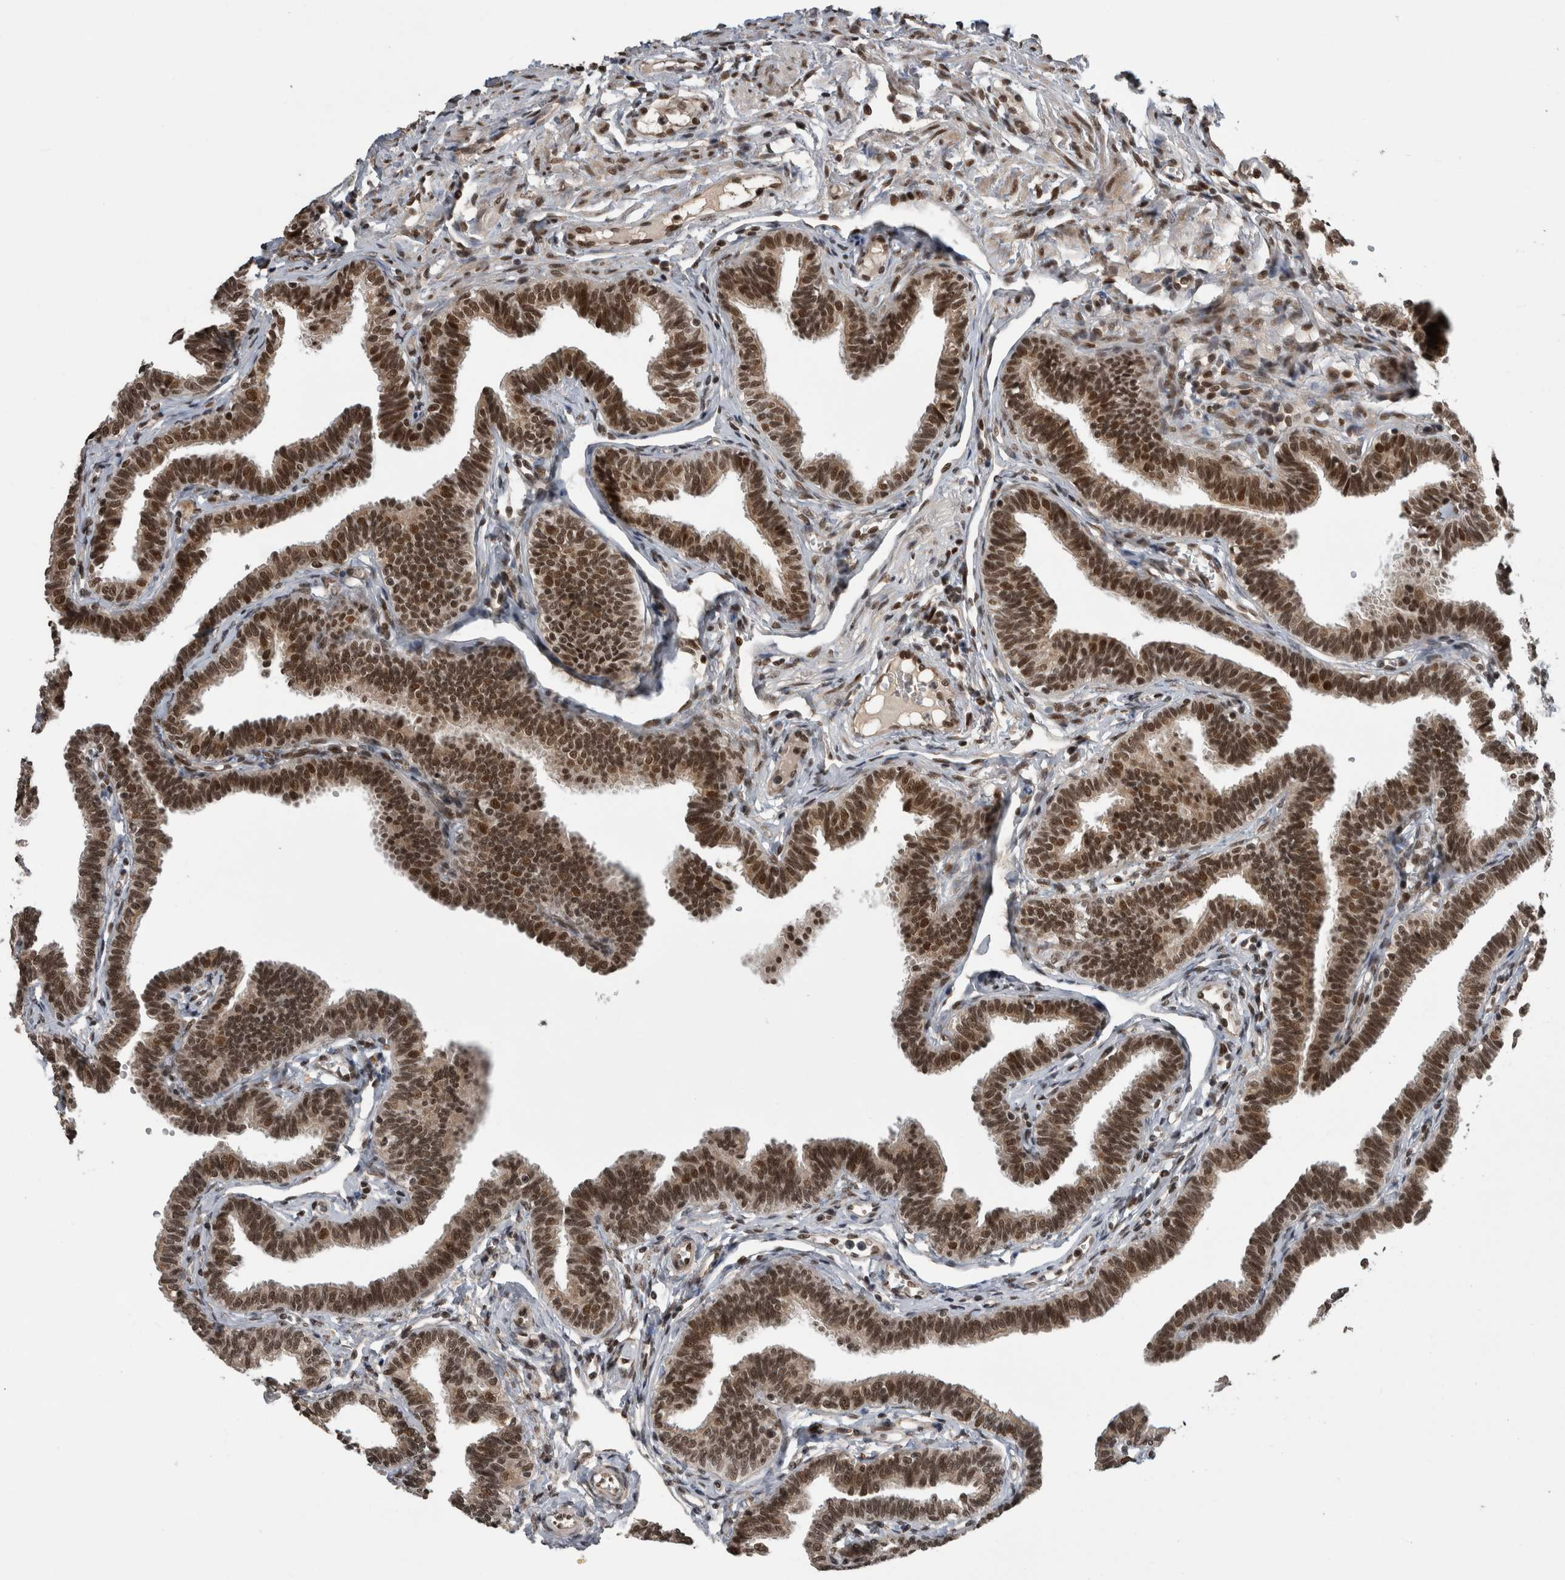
{"staining": {"intensity": "strong", "quantity": ">75%", "location": "nuclear"}, "tissue": "fallopian tube", "cell_type": "Glandular cells", "image_type": "normal", "snomed": [{"axis": "morphology", "description": "Normal tissue, NOS"}, {"axis": "topography", "description": "Fallopian tube"}, {"axis": "topography", "description": "Ovary"}], "caption": "Glandular cells reveal strong nuclear staining in about >75% of cells in benign fallopian tube.", "gene": "CPSF2", "patient": {"sex": "female", "age": 23}}